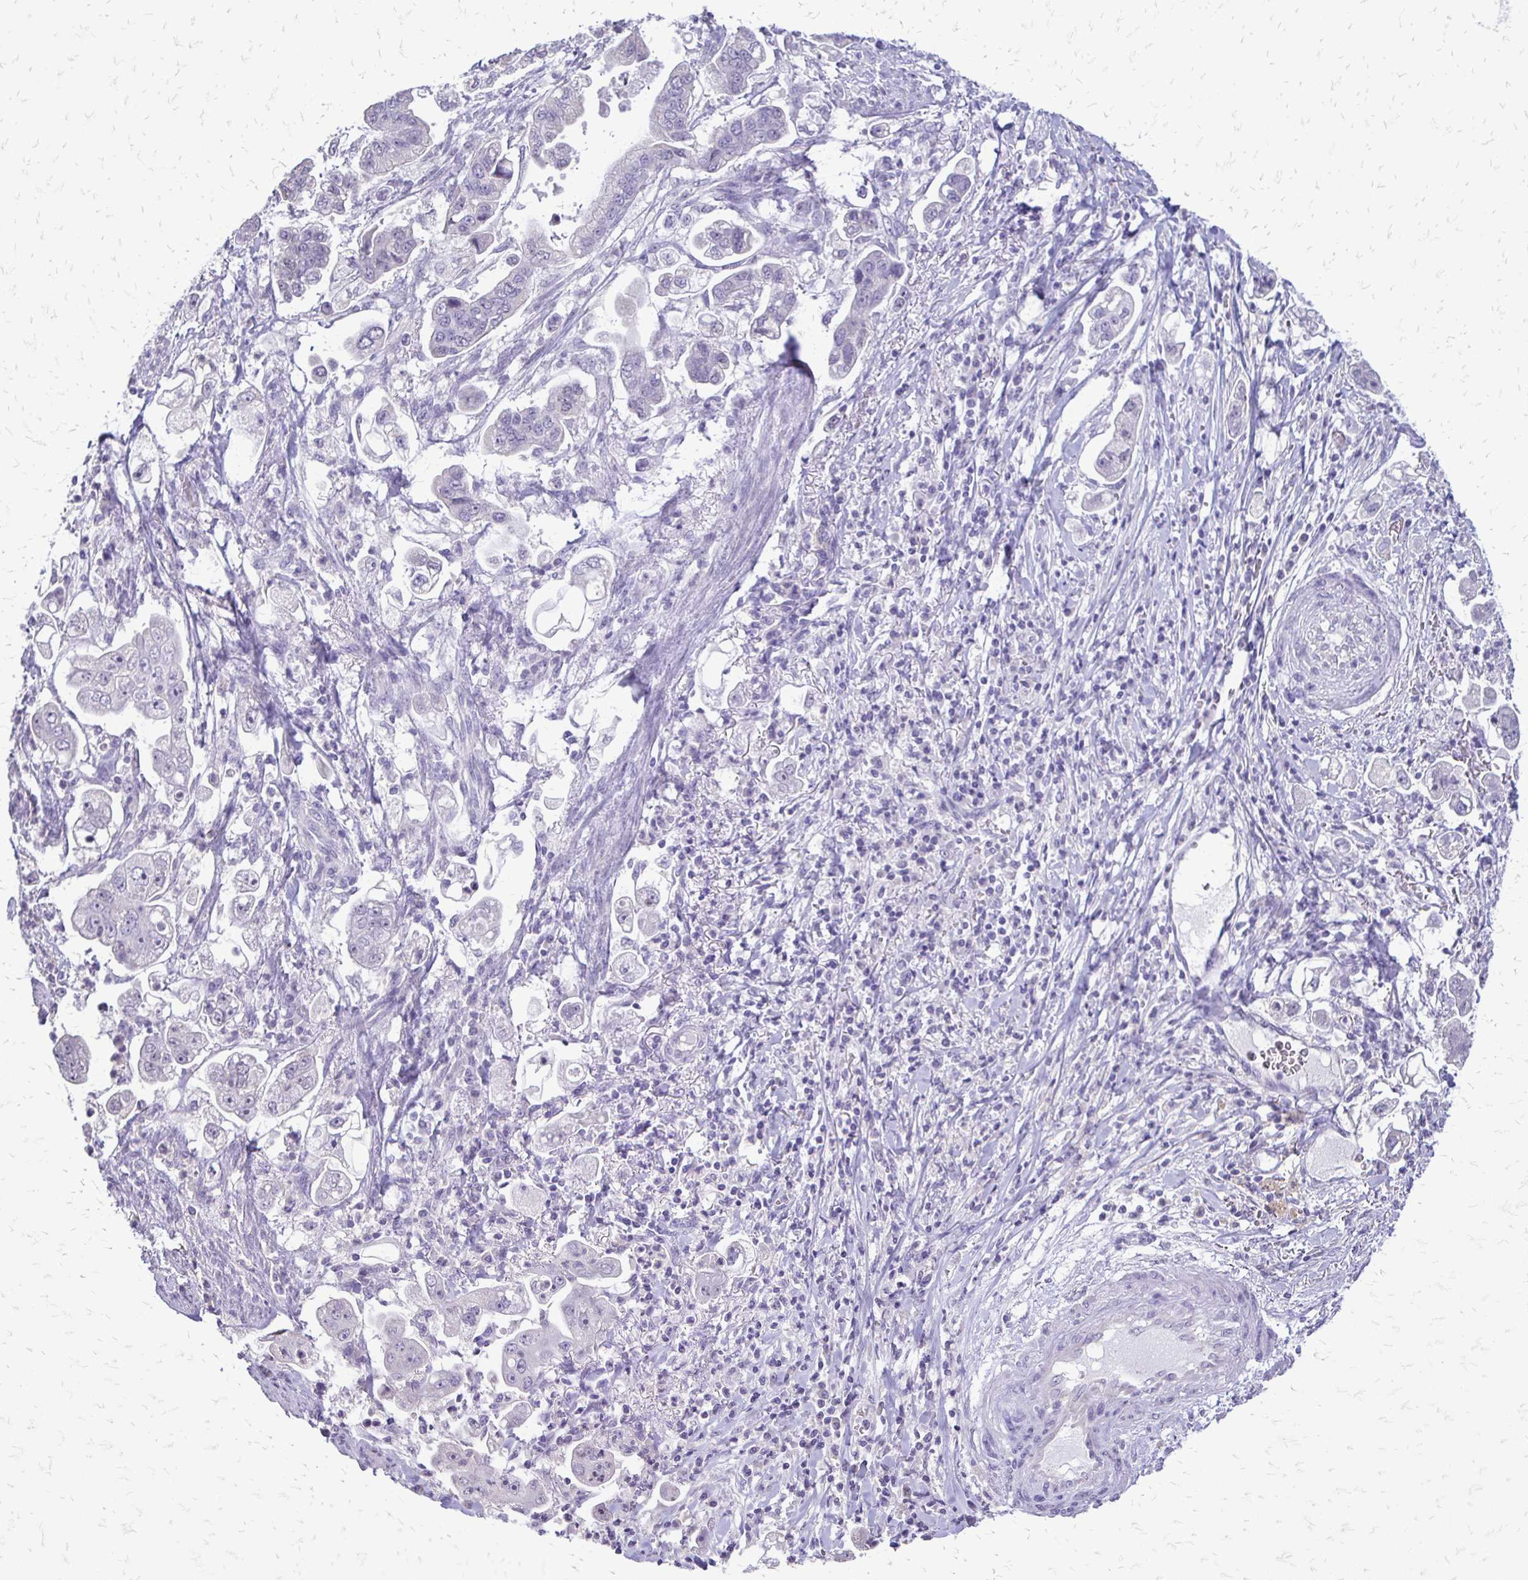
{"staining": {"intensity": "negative", "quantity": "none", "location": "none"}, "tissue": "stomach cancer", "cell_type": "Tumor cells", "image_type": "cancer", "snomed": [{"axis": "morphology", "description": "Adenocarcinoma, NOS"}, {"axis": "topography", "description": "Stomach"}], "caption": "The histopathology image reveals no significant positivity in tumor cells of adenocarcinoma (stomach). Brightfield microscopy of immunohistochemistry (IHC) stained with DAB (brown) and hematoxylin (blue), captured at high magnification.", "gene": "ALPG", "patient": {"sex": "male", "age": 62}}